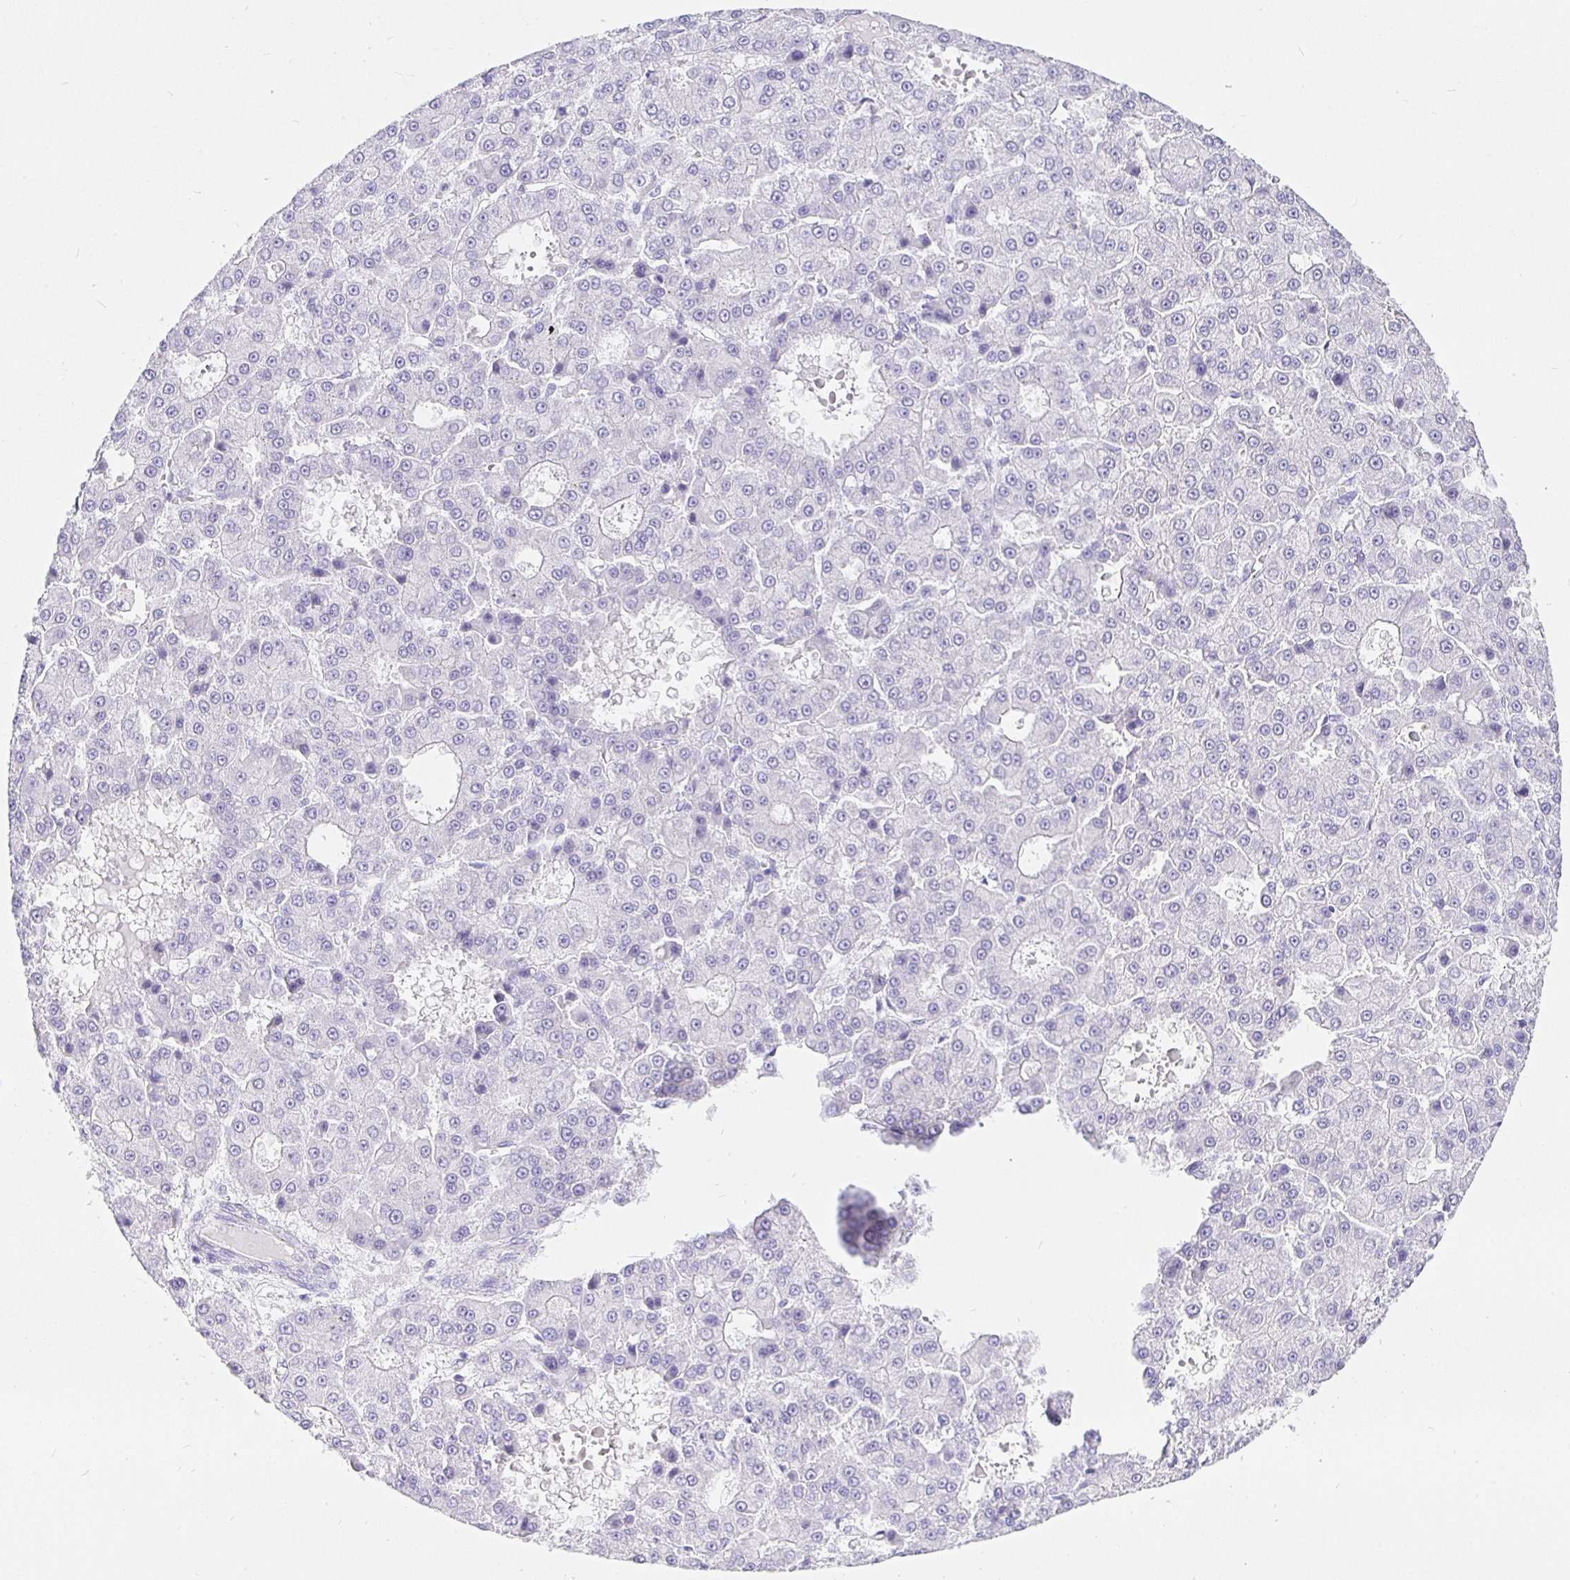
{"staining": {"intensity": "negative", "quantity": "none", "location": "none"}, "tissue": "liver cancer", "cell_type": "Tumor cells", "image_type": "cancer", "snomed": [{"axis": "morphology", "description": "Carcinoma, Hepatocellular, NOS"}, {"axis": "topography", "description": "Liver"}], "caption": "DAB (3,3'-diaminobenzidine) immunohistochemical staining of liver cancer (hepatocellular carcinoma) demonstrates no significant expression in tumor cells.", "gene": "EZHIP", "patient": {"sex": "male", "age": 70}}